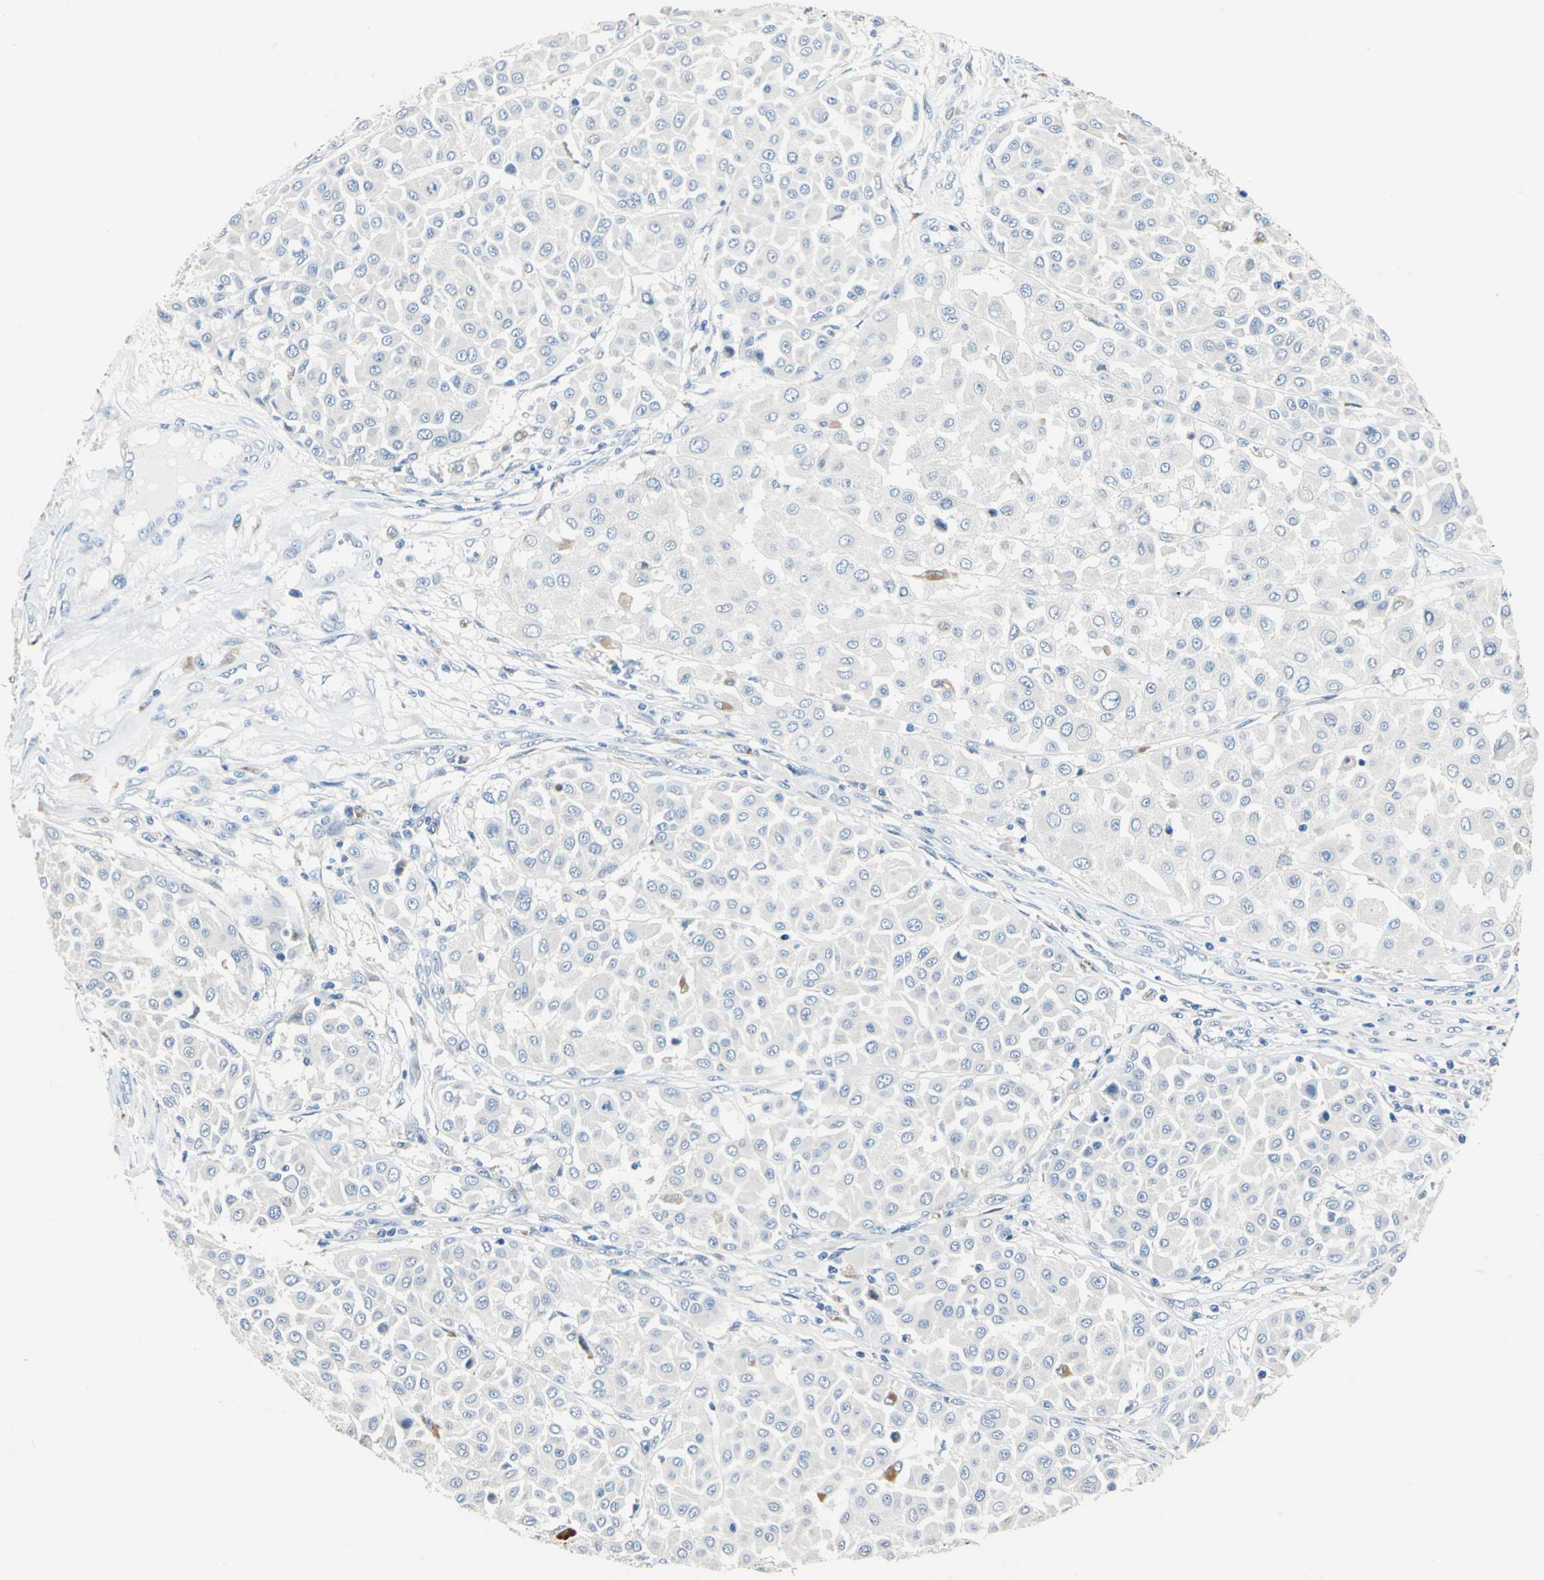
{"staining": {"intensity": "negative", "quantity": "none", "location": "none"}, "tissue": "melanoma", "cell_type": "Tumor cells", "image_type": "cancer", "snomed": [{"axis": "morphology", "description": "Malignant melanoma, Metastatic site"}, {"axis": "topography", "description": "Soft tissue"}], "caption": "A photomicrograph of melanoma stained for a protein reveals no brown staining in tumor cells. (Stains: DAB (3,3'-diaminobenzidine) immunohistochemistry (IHC) with hematoxylin counter stain, Microscopy: brightfield microscopy at high magnification).", "gene": "RASD2", "patient": {"sex": "male", "age": 41}}